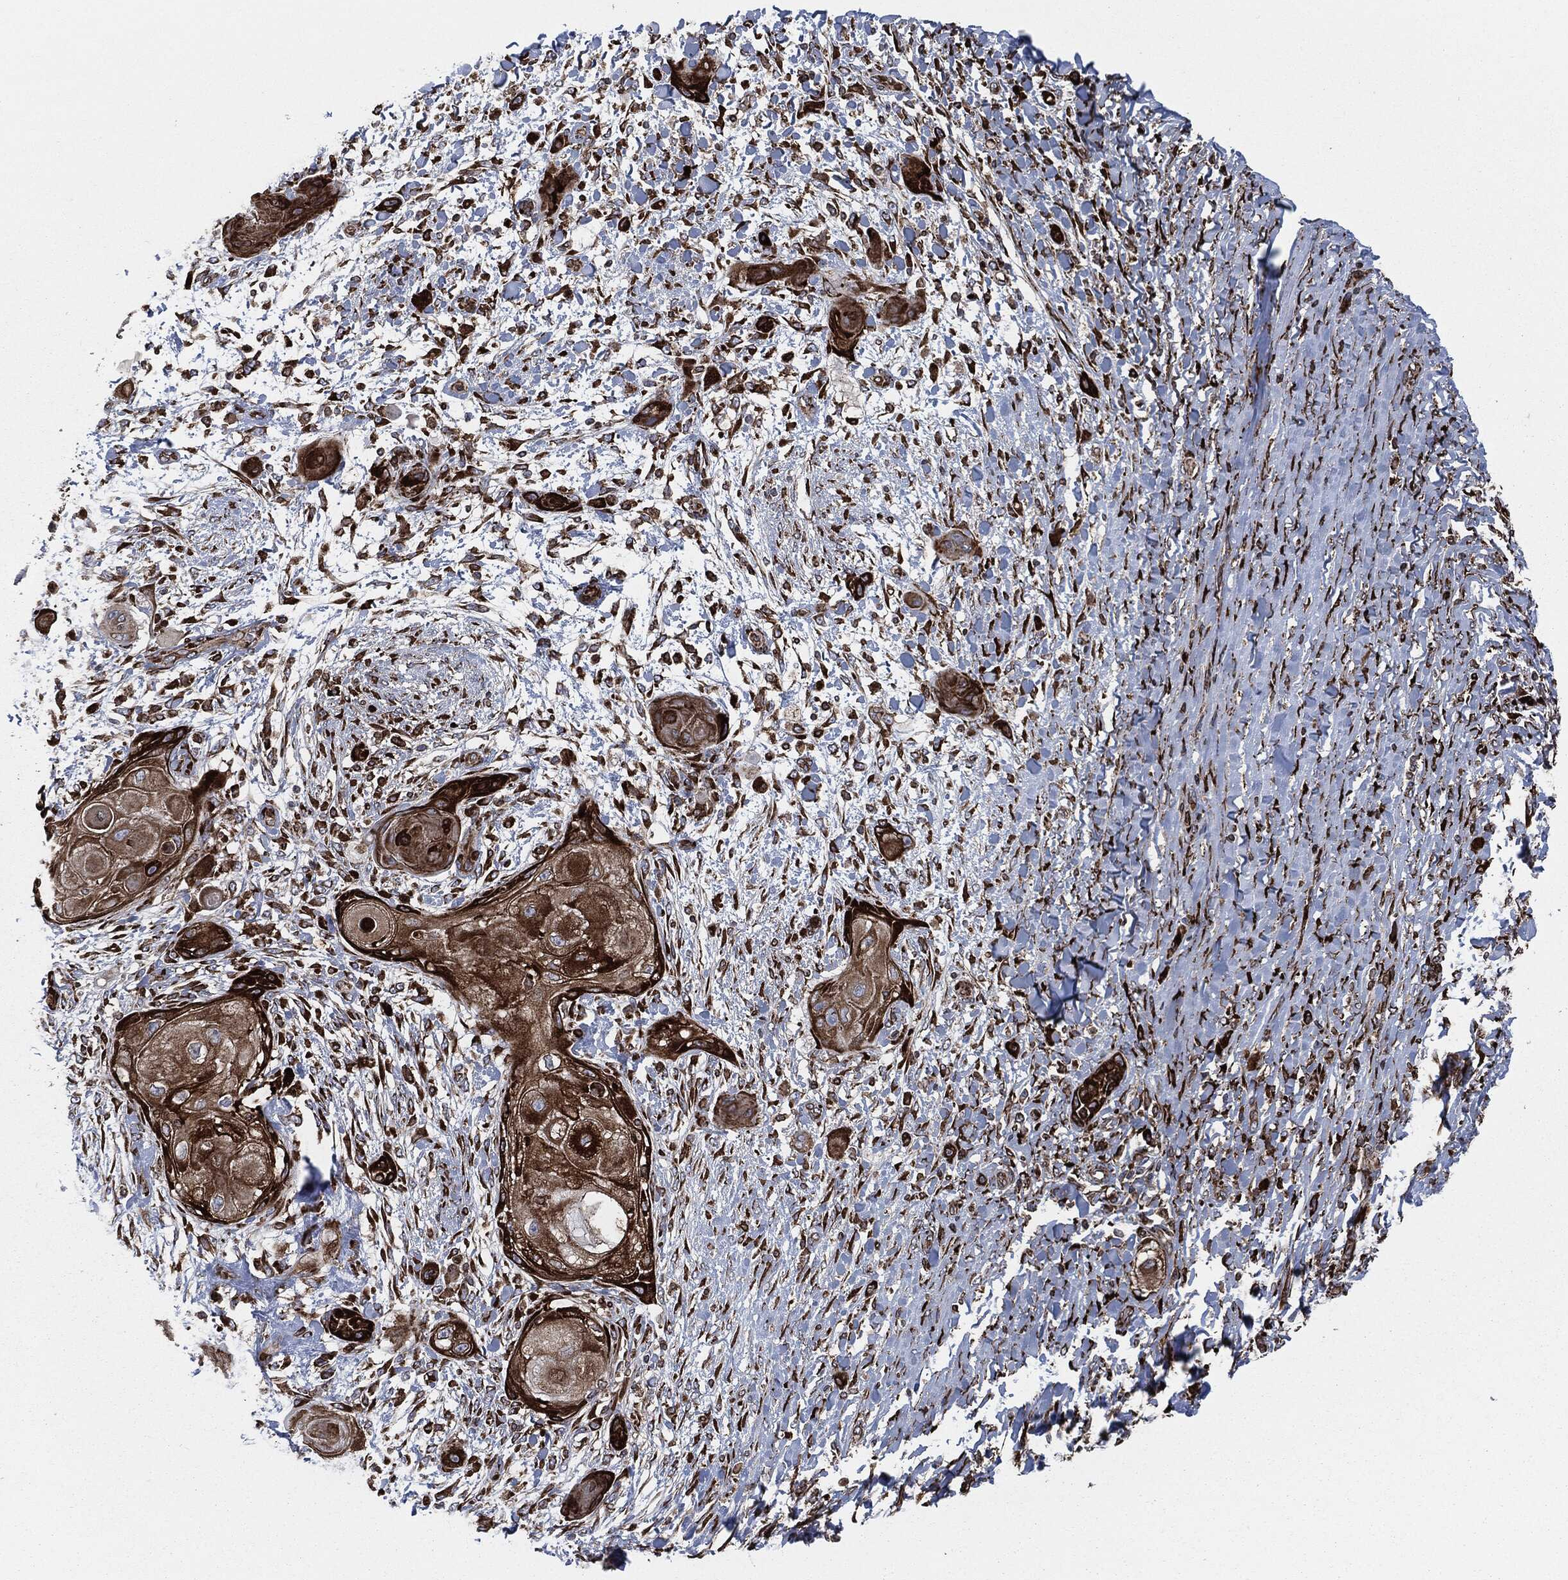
{"staining": {"intensity": "strong", "quantity": ">75%", "location": "cytoplasmic/membranous"}, "tissue": "skin cancer", "cell_type": "Tumor cells", "image_type": "cancer", "snomed": [{"axis": "morphology", "description": "Squamous cell carcinoma, NOS"}, {"axis": "topography", "description": "Skin"}], "caption": "Protein expression analysis of human skin squamous cell carcinoma reveals strong cytoplasmic/membranous positivity in approximately >75% of tumor cells.", "gene": "CALR", "patient": {"sex": "male", "age": 62}}